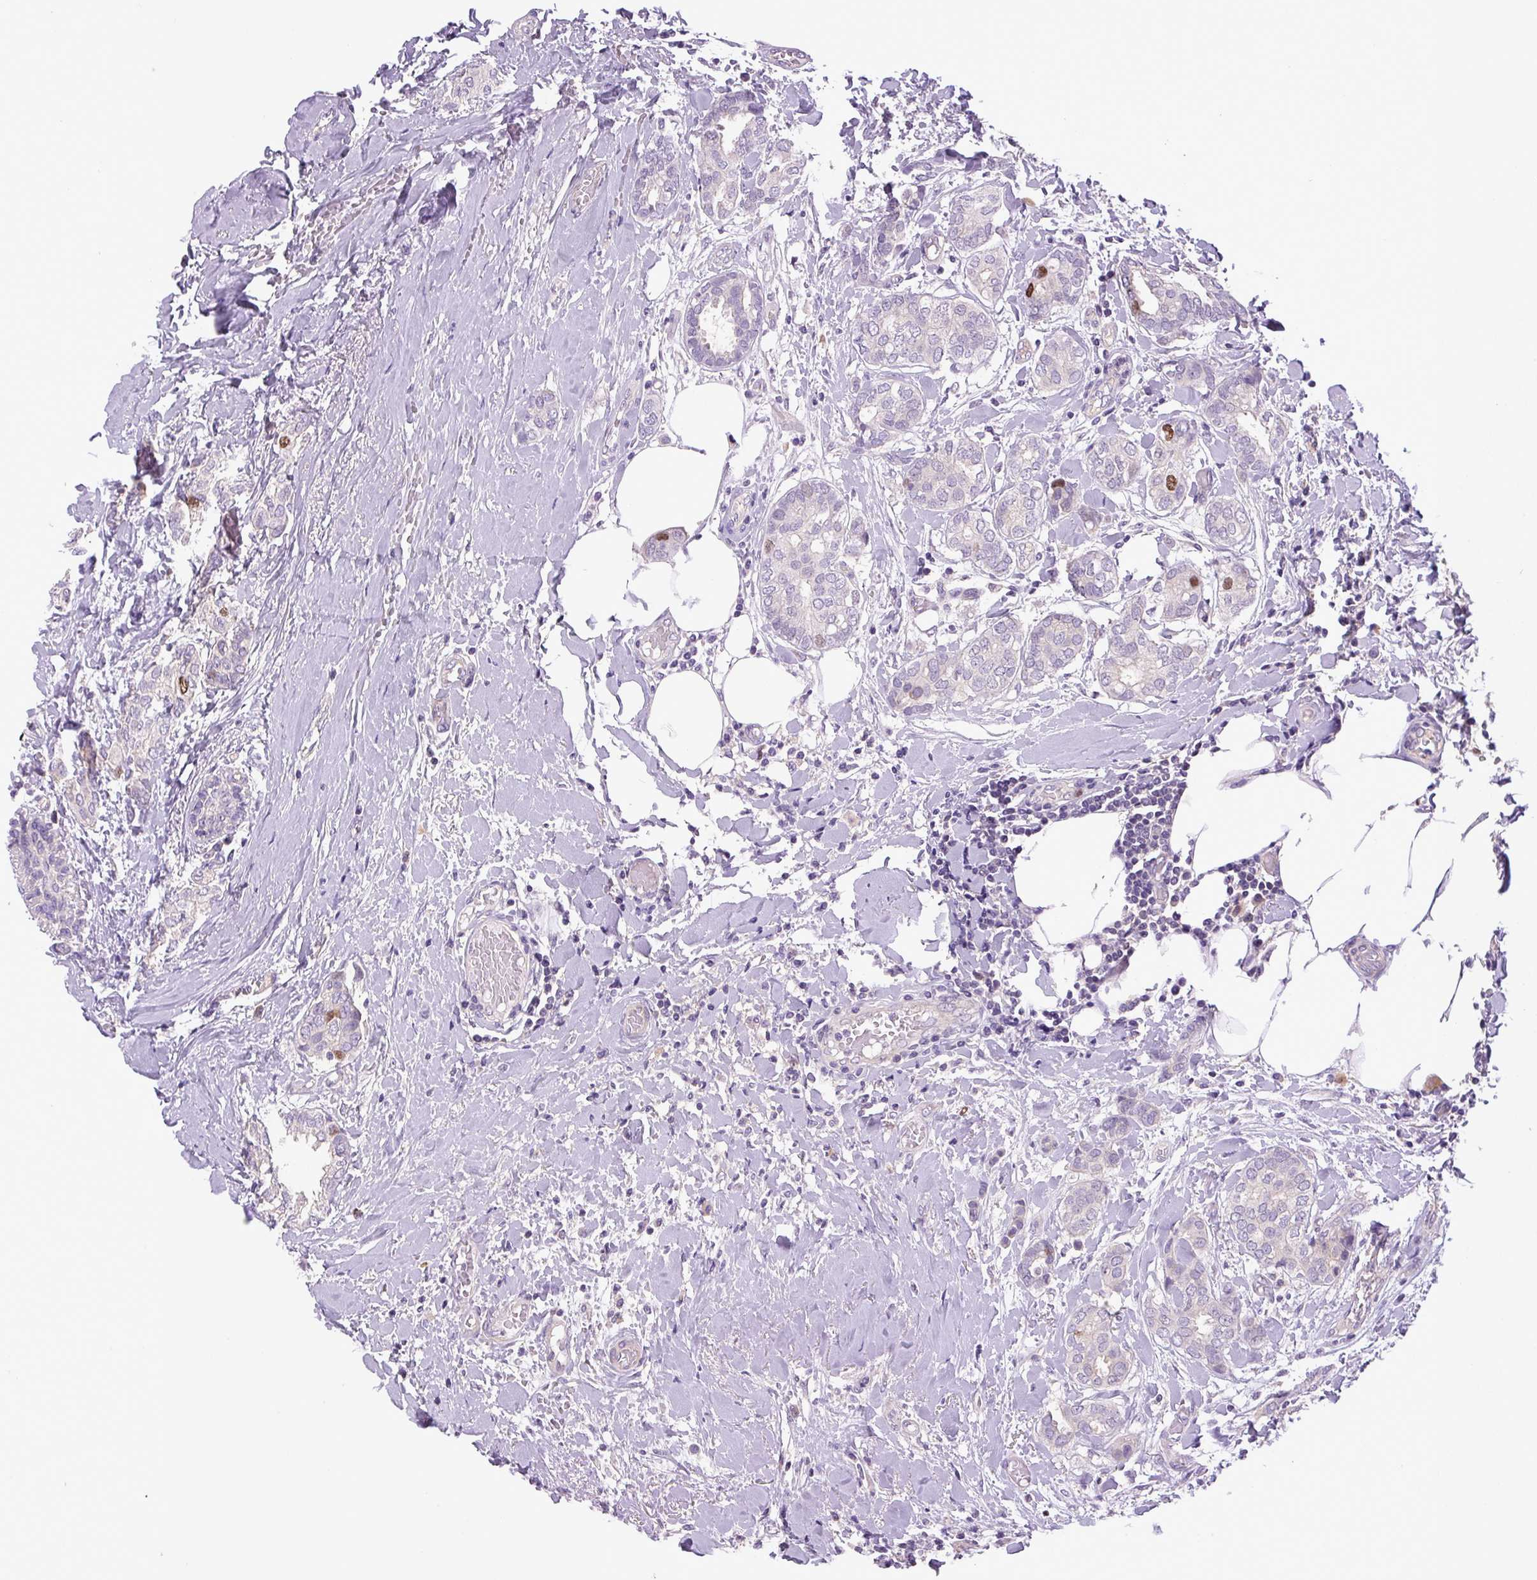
{"staining": {"intensity": "moderate", "quantity": "<25%", "location": "nuclear"}, "tissue": "breast cancer", "cell_type": "Tumor cells", "image_type": "cancer", "snomed": [{"axis": "morphology", "description": "Duct carcinoma"}, {"axis": "topography", "description": "Breast"}], "caption": "About <25% of tumor cells in human intraductal carcinoma (breast) display moderate nuclear protein positivity as visualized by brown immunohistochemical staining.", "gene": "KIFC1", "patient": {"sex": "female", "age": 73}}